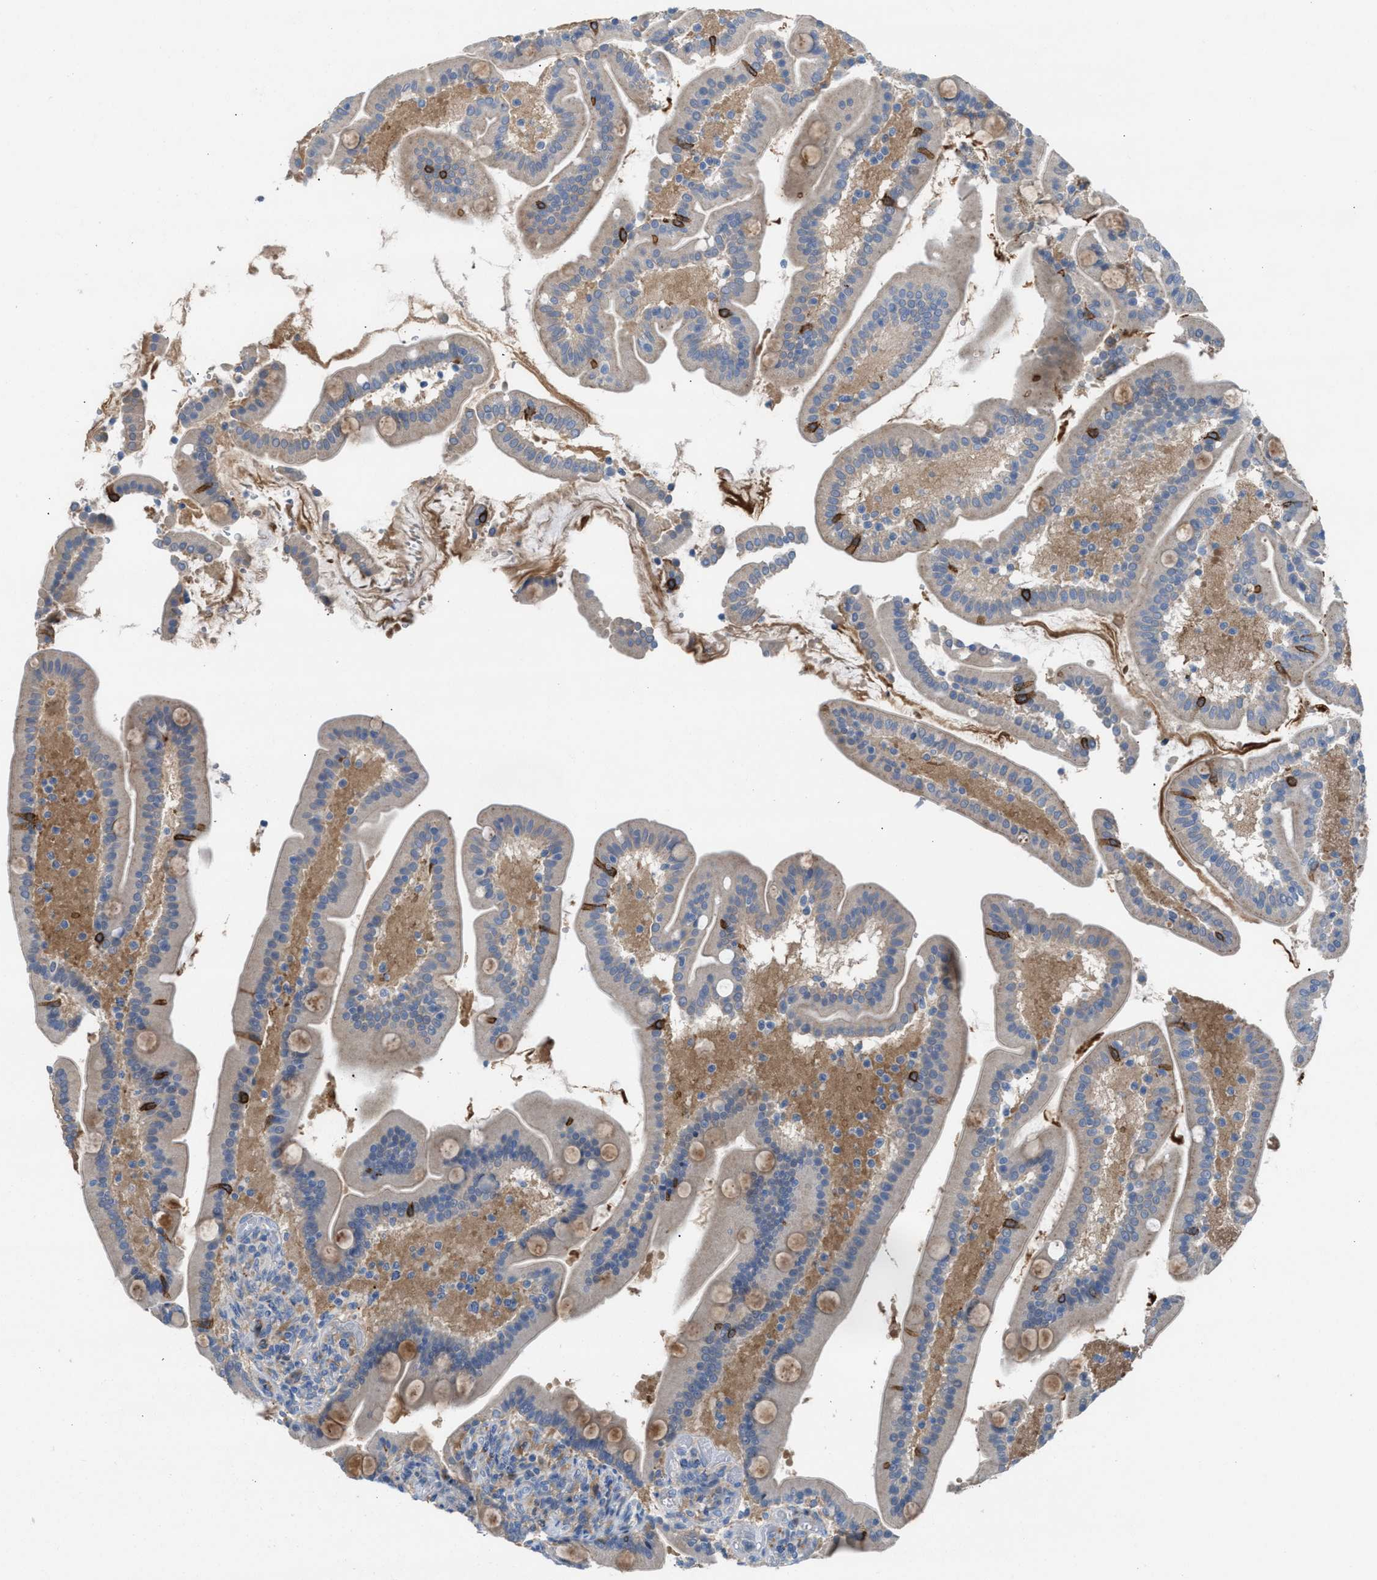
{"staining": {"intensity": "weak", "quantity": "25%-75%", "location": "cytoplasmic/membranous"}, "tissue": "duodenum", "cell_type": "Glandular cells", "image_type": "normal", "snomed": [{"axis": "morphology", "description": "Normal tissue, NOS"}, {"axis": "topography", "description": "Duodenum"}], "caption": "This is a photomicrograph of IHC staining of unremarkable duodenum, which shows weak positivity in the cytoplasmic/membranous of glandular cells.", "gene": "ASPA", "patient": {"sex": "male", "age": 54}}